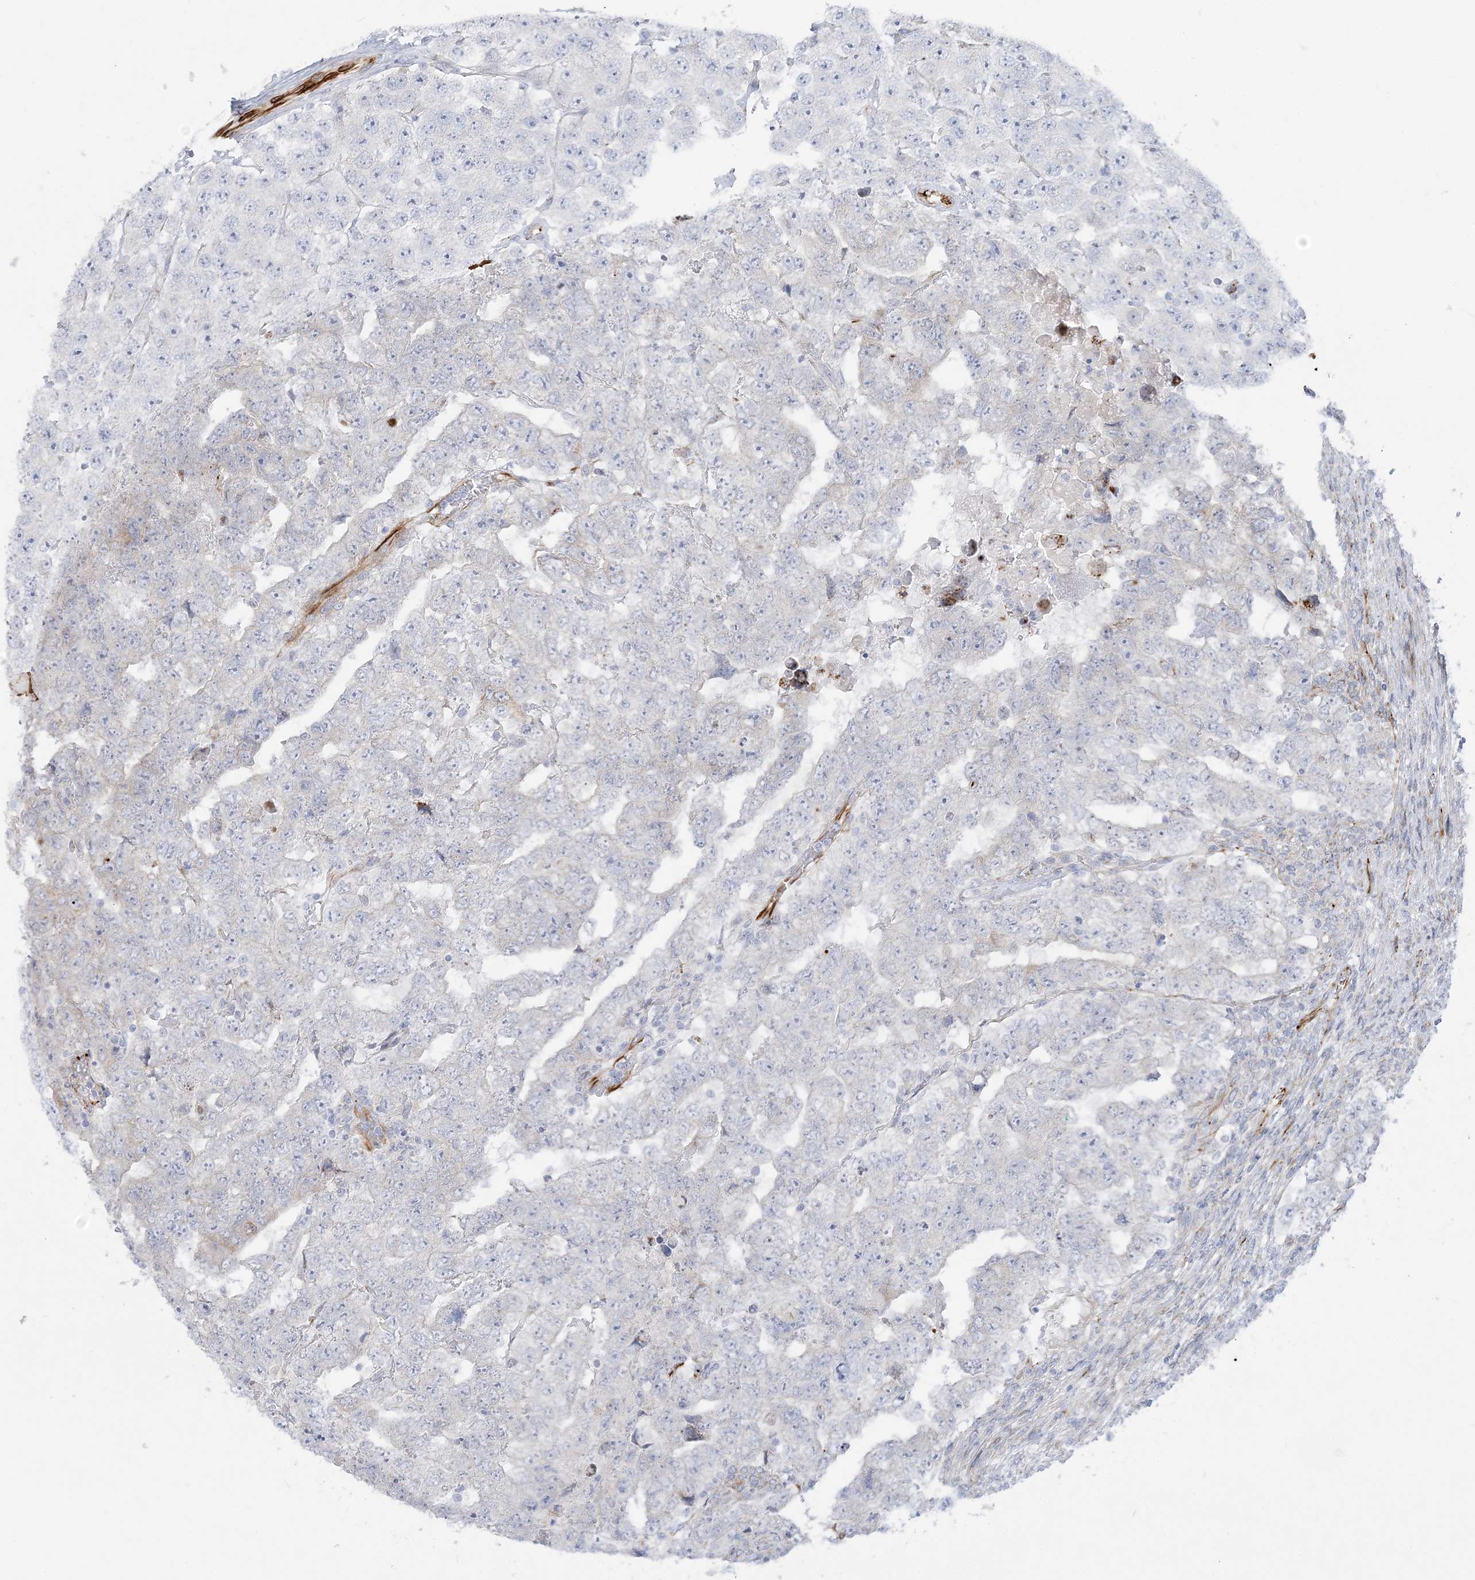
{"staining": {"intensity": "negative", "quantity": "none", "location": "none"}, "tissue": "testis cancer", "cell_type": "Tumor cells", "image_type": "cancer", "snomed": [{"axis": "morphology", "description": "Carcinoma, Embryonal, NOS"}, {"axis": "topography", "description": "Testis"}], "caption": "Testis cancer (embryonal carcinoma) was stained to show a protein in brown. There is no significant staining in tumor cells.", "gene": "PPIL6", "patient": {"sex": "male", "age": 45}}